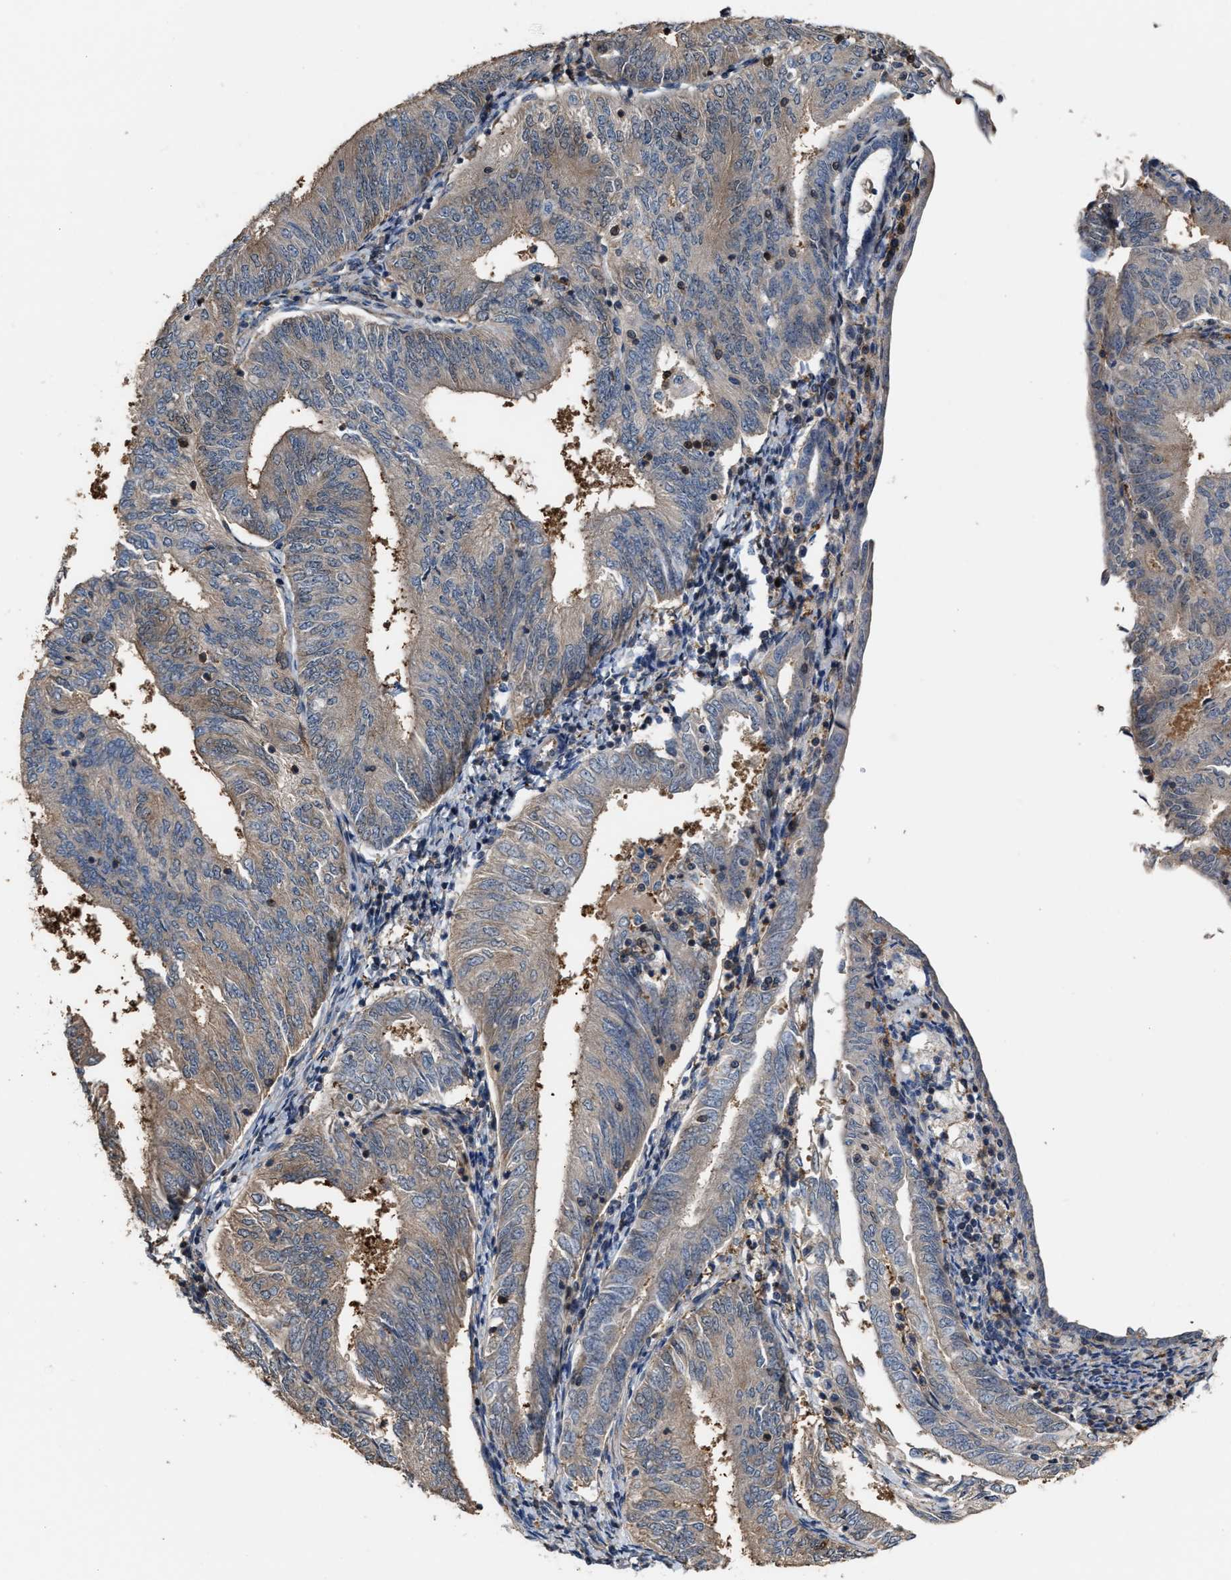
{"staining": {"intensity": "weak", "quantity": "25%-75%", "location": "cytoplasmic/membranous"}, "tissue": "endometrial cancer", "cell_type": "Tumor cells", "image_type": "cancer", "snomed": [{"axis": "morphology", "description": "Adenocarcinoma, NOS"}, {"axis": "topography", "description": "Endometrium"}], "caption": "Immunohistochemical staining of human endometrial cancer (adenocarcinoma) demonstrates weak cytoplasmic/membranous protein staining in approximately 25%-75% of tumor cells. The protein of interest is shown in brown color, while the nuclei are stained blue.", "gene": "MTPN", "patient": {"sex": "female", "age": 58}}